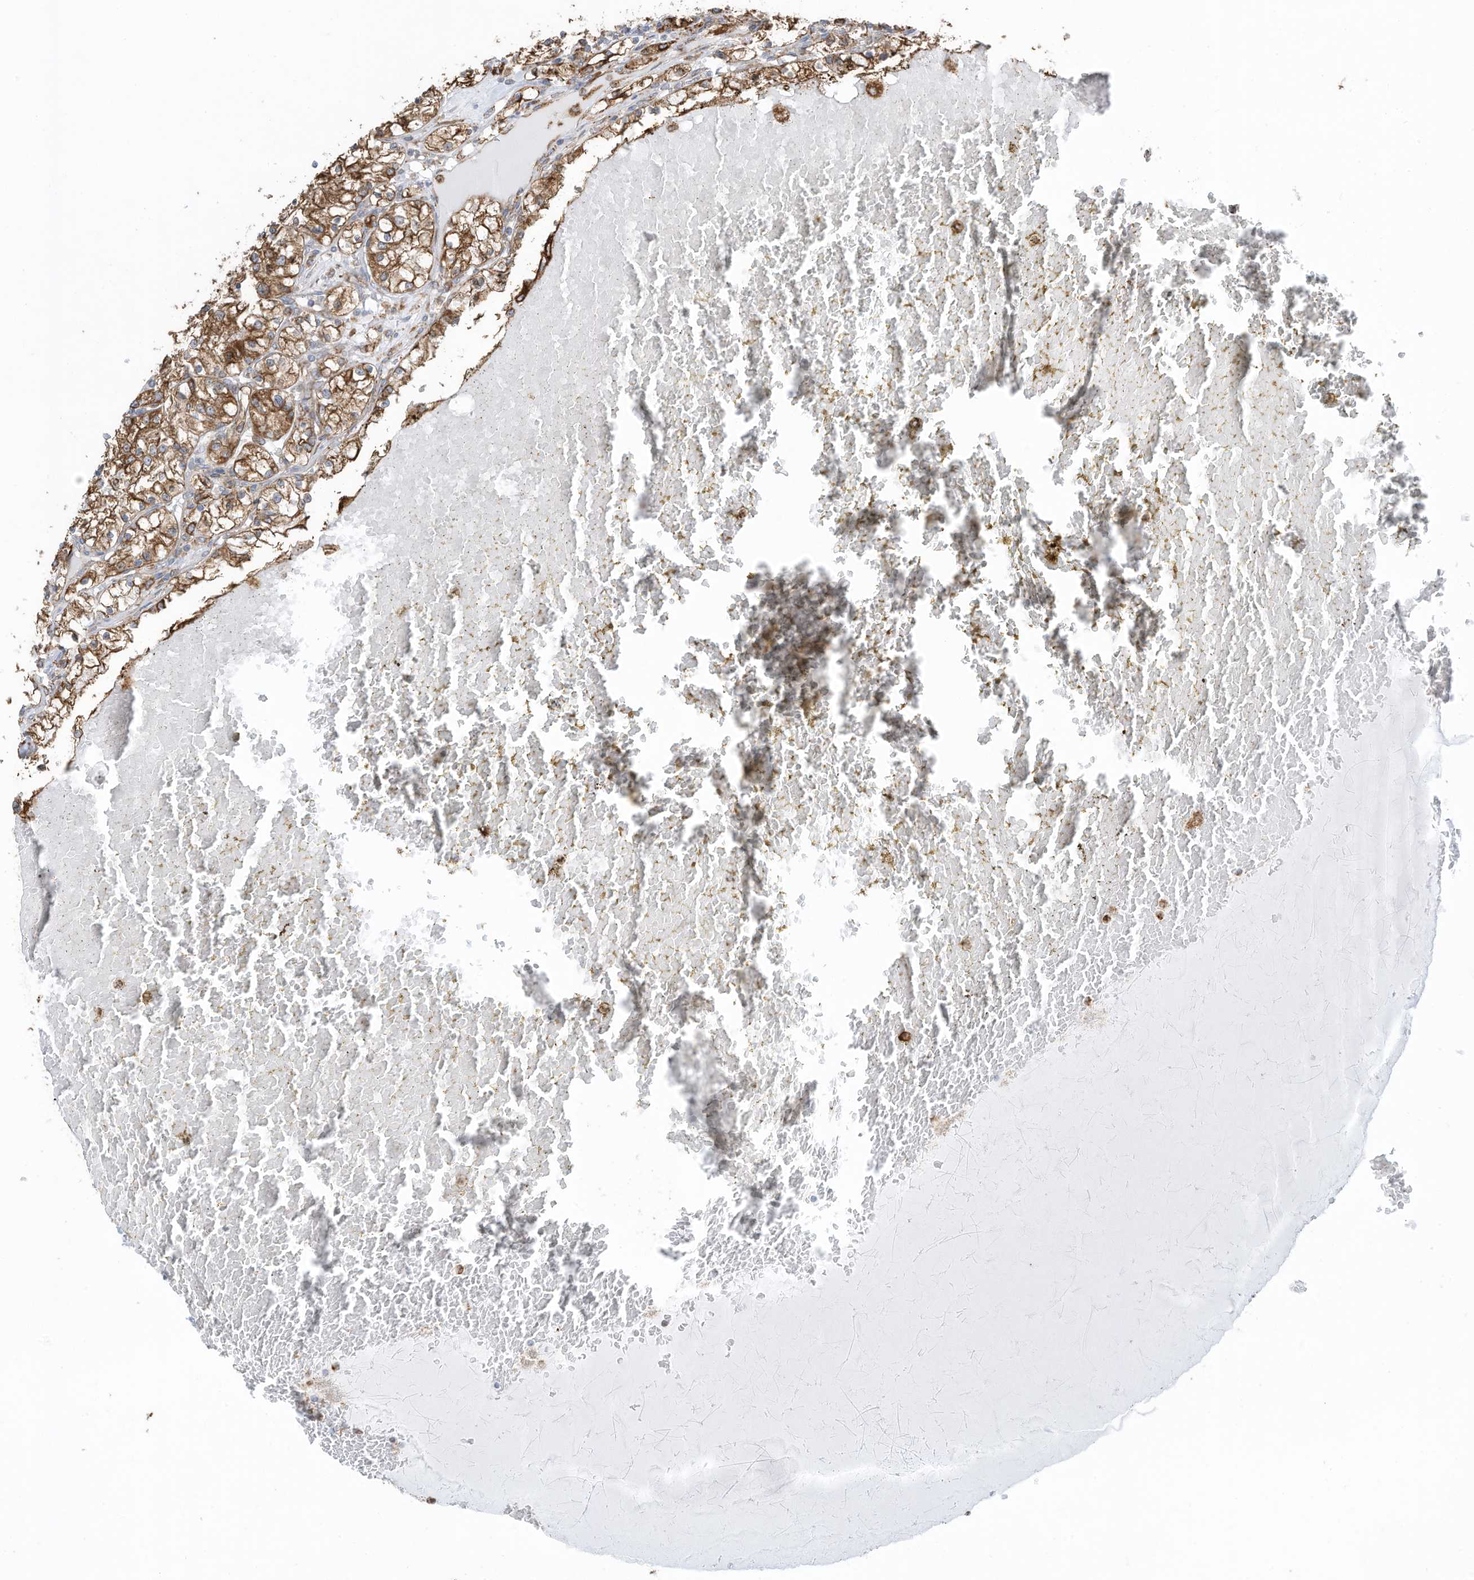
{"staining": {"intensity": "moderate", "quantity": ">75%", "location": "cytoplasmic/membranous"}, "tissue": "renal cancer", "cell_type": "Tumor cells", "image_type": "cancer", "snomed": [{"axis": "morphology", "description": "Normal tissue, NOS"}, {"axis": "morphology", "description": "Adenocarcinoma, NOS"}, {"axis": "topography", "description": "Kidney"}], "caption": "Protein staining of adenocarcinoma (renal) tissue reveals moderate cytoplasmic/membranous positivity in approximately >75% of tumor cells. The protein of interest is stained brown, and the nuclei are stained in blue (DAB IHC with brightfield microscopy, high magnification).", "gene": "ZNF354C", "patient": {"sex": "male", "age": 68}}